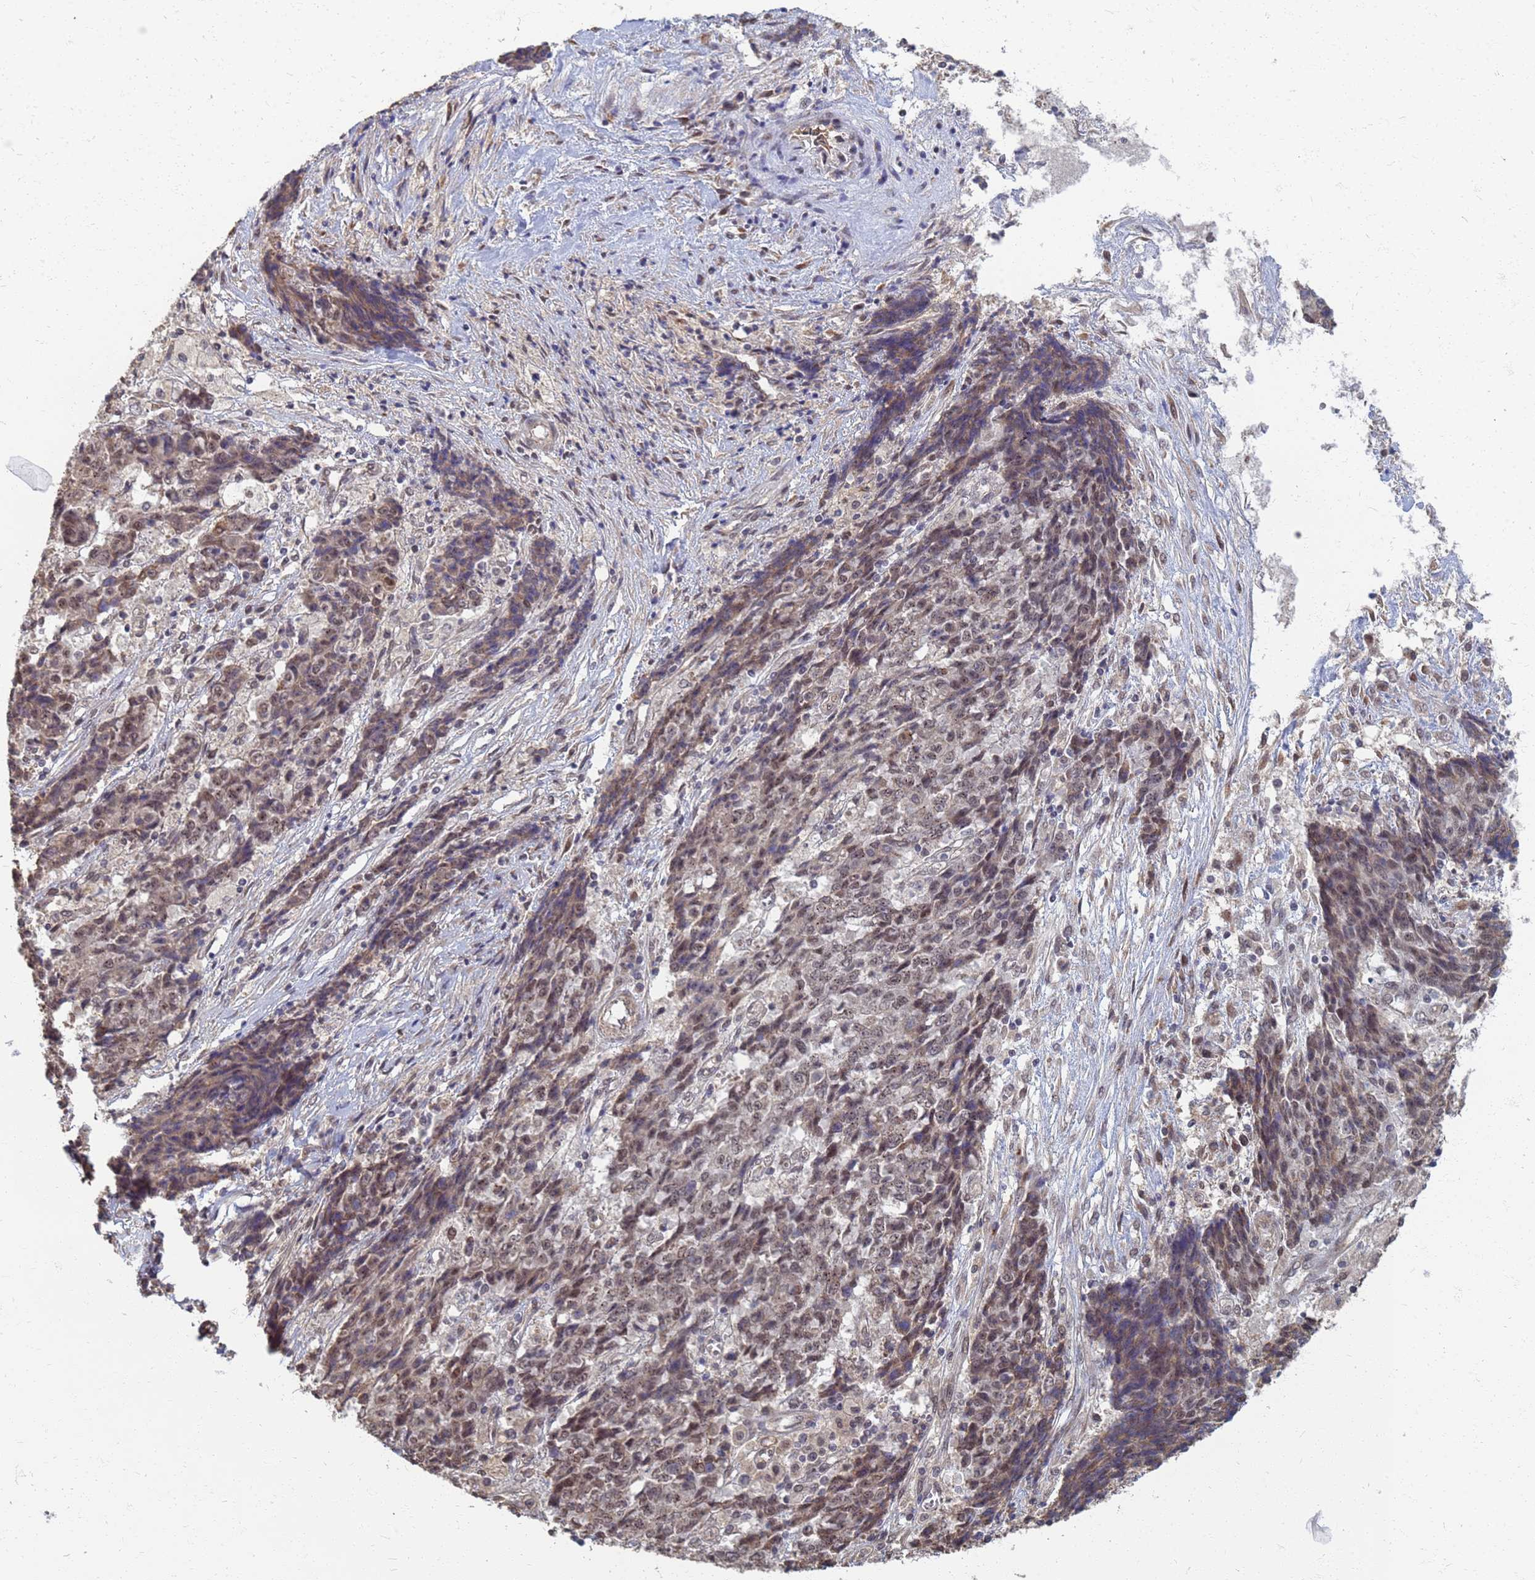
{"staining": {"intensity": "weak", "quantity": ">75%", "location": "nuclear"}, "tissue": "ovarian cancer", "cell_type": "Tumor cells", "image_type": "cancer", "snomed": [{"axis": "morphology", "description": "Carcinoma, endometroid"}, {"axis": "topography", "description": "Ovary"}], "caption": "Protein staining of ovarian cancer (endometroid carcinoma) tissue exhibits weak nuclear positivity in approximately >75% of tumor cells.", "gene": "ITGB4", "patient": {"sex": "female", "age": 42}}